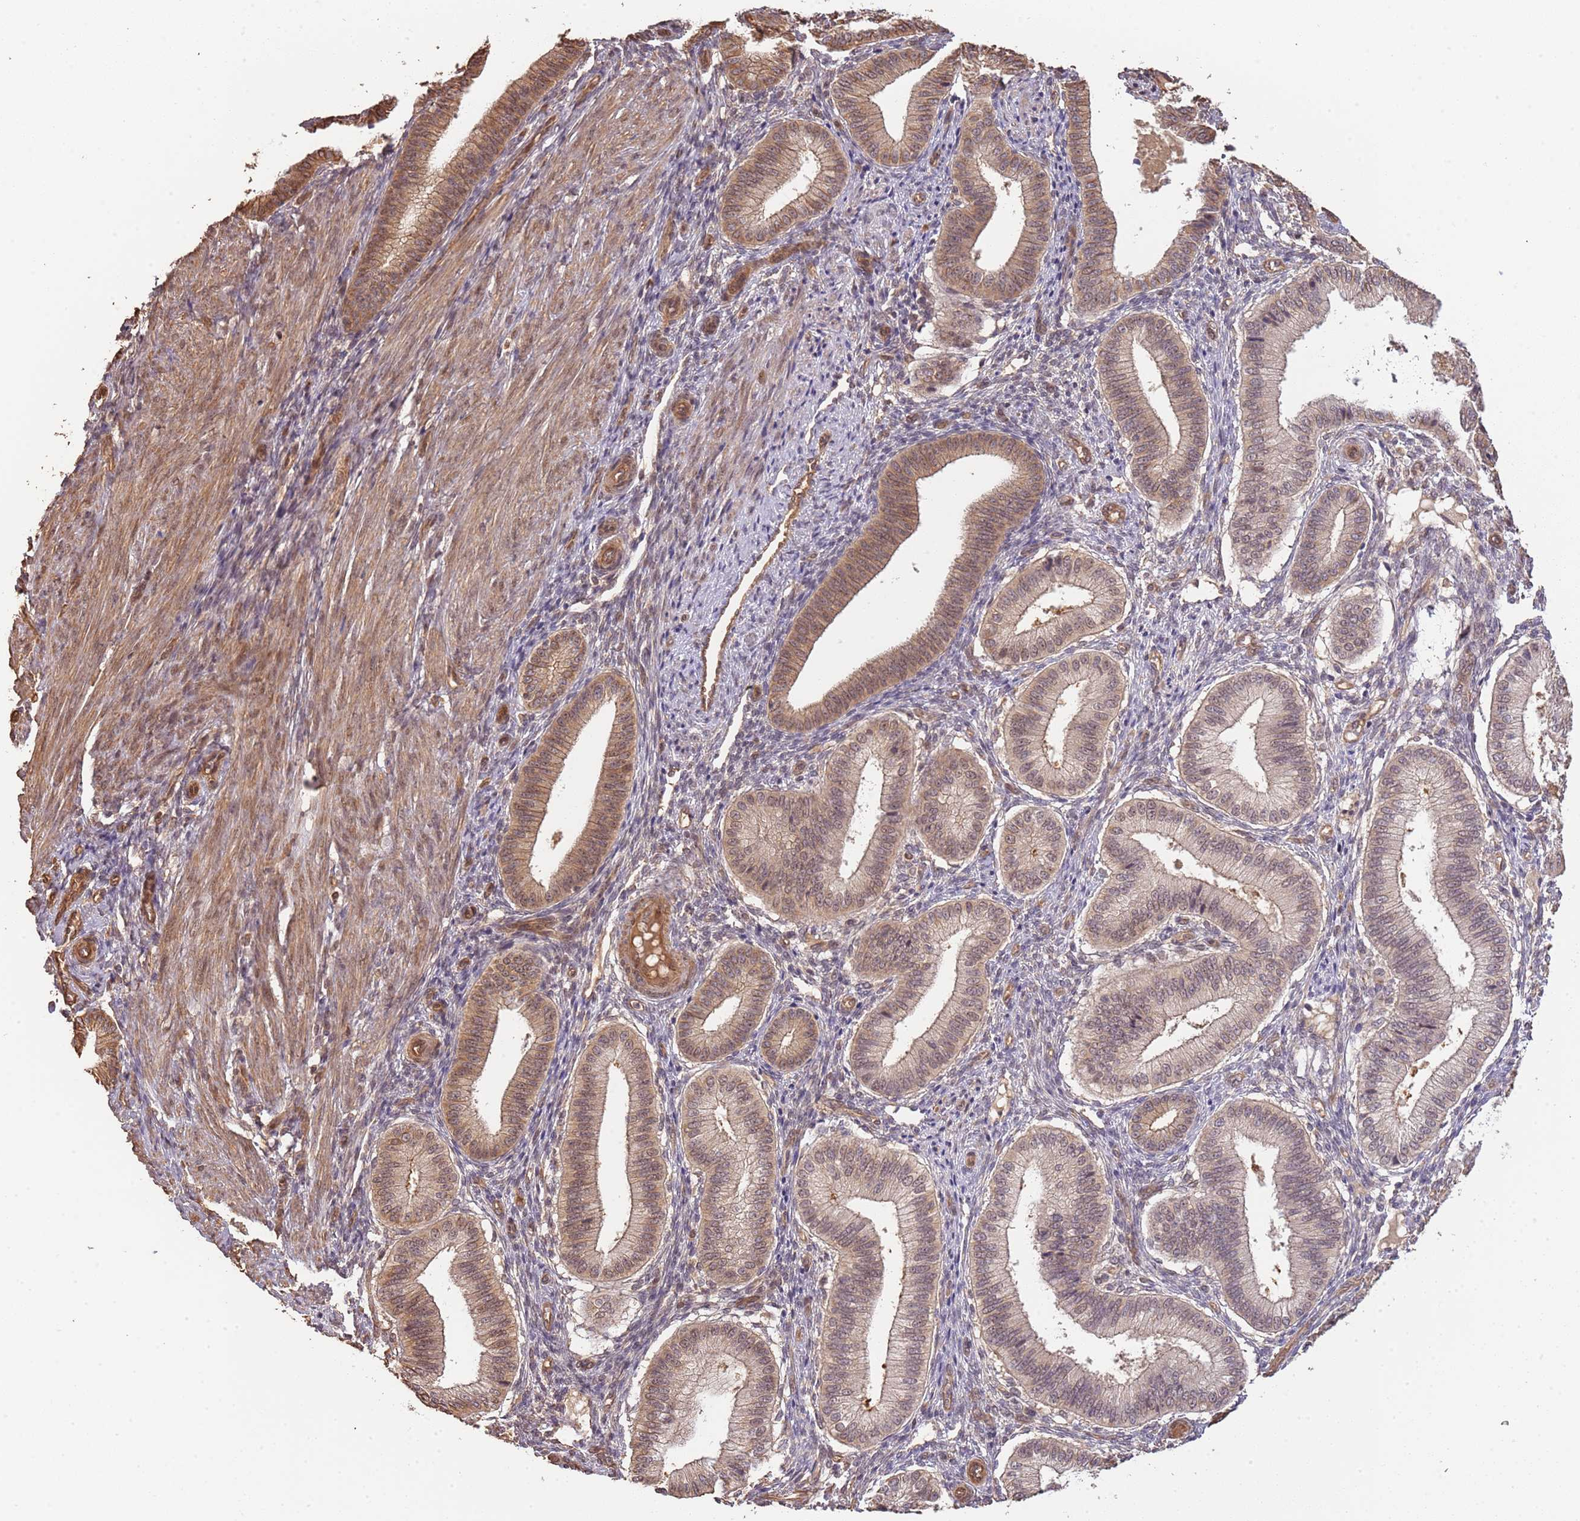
{"staining": {"intensity": "weak", "quantity": "25%-75%", "location": "cytoplasmic/membranous"}, "tissue": "endometrium", "cell_type": "Cells in endometrial stroma", "image_type": "normal", "snomed": [{"axis": "morphology", "description": "Normal tissue, NOS"}, {"axis": "topography", "description": "Endometrium"}], "caption": "Weak cytoplasmic/membranous protein expression is identified in approximately 25%-75% of cells in endometrial stroma in endometrium.", "gene": "SURF2", "patient": {"sex": "female", "age": 39}}